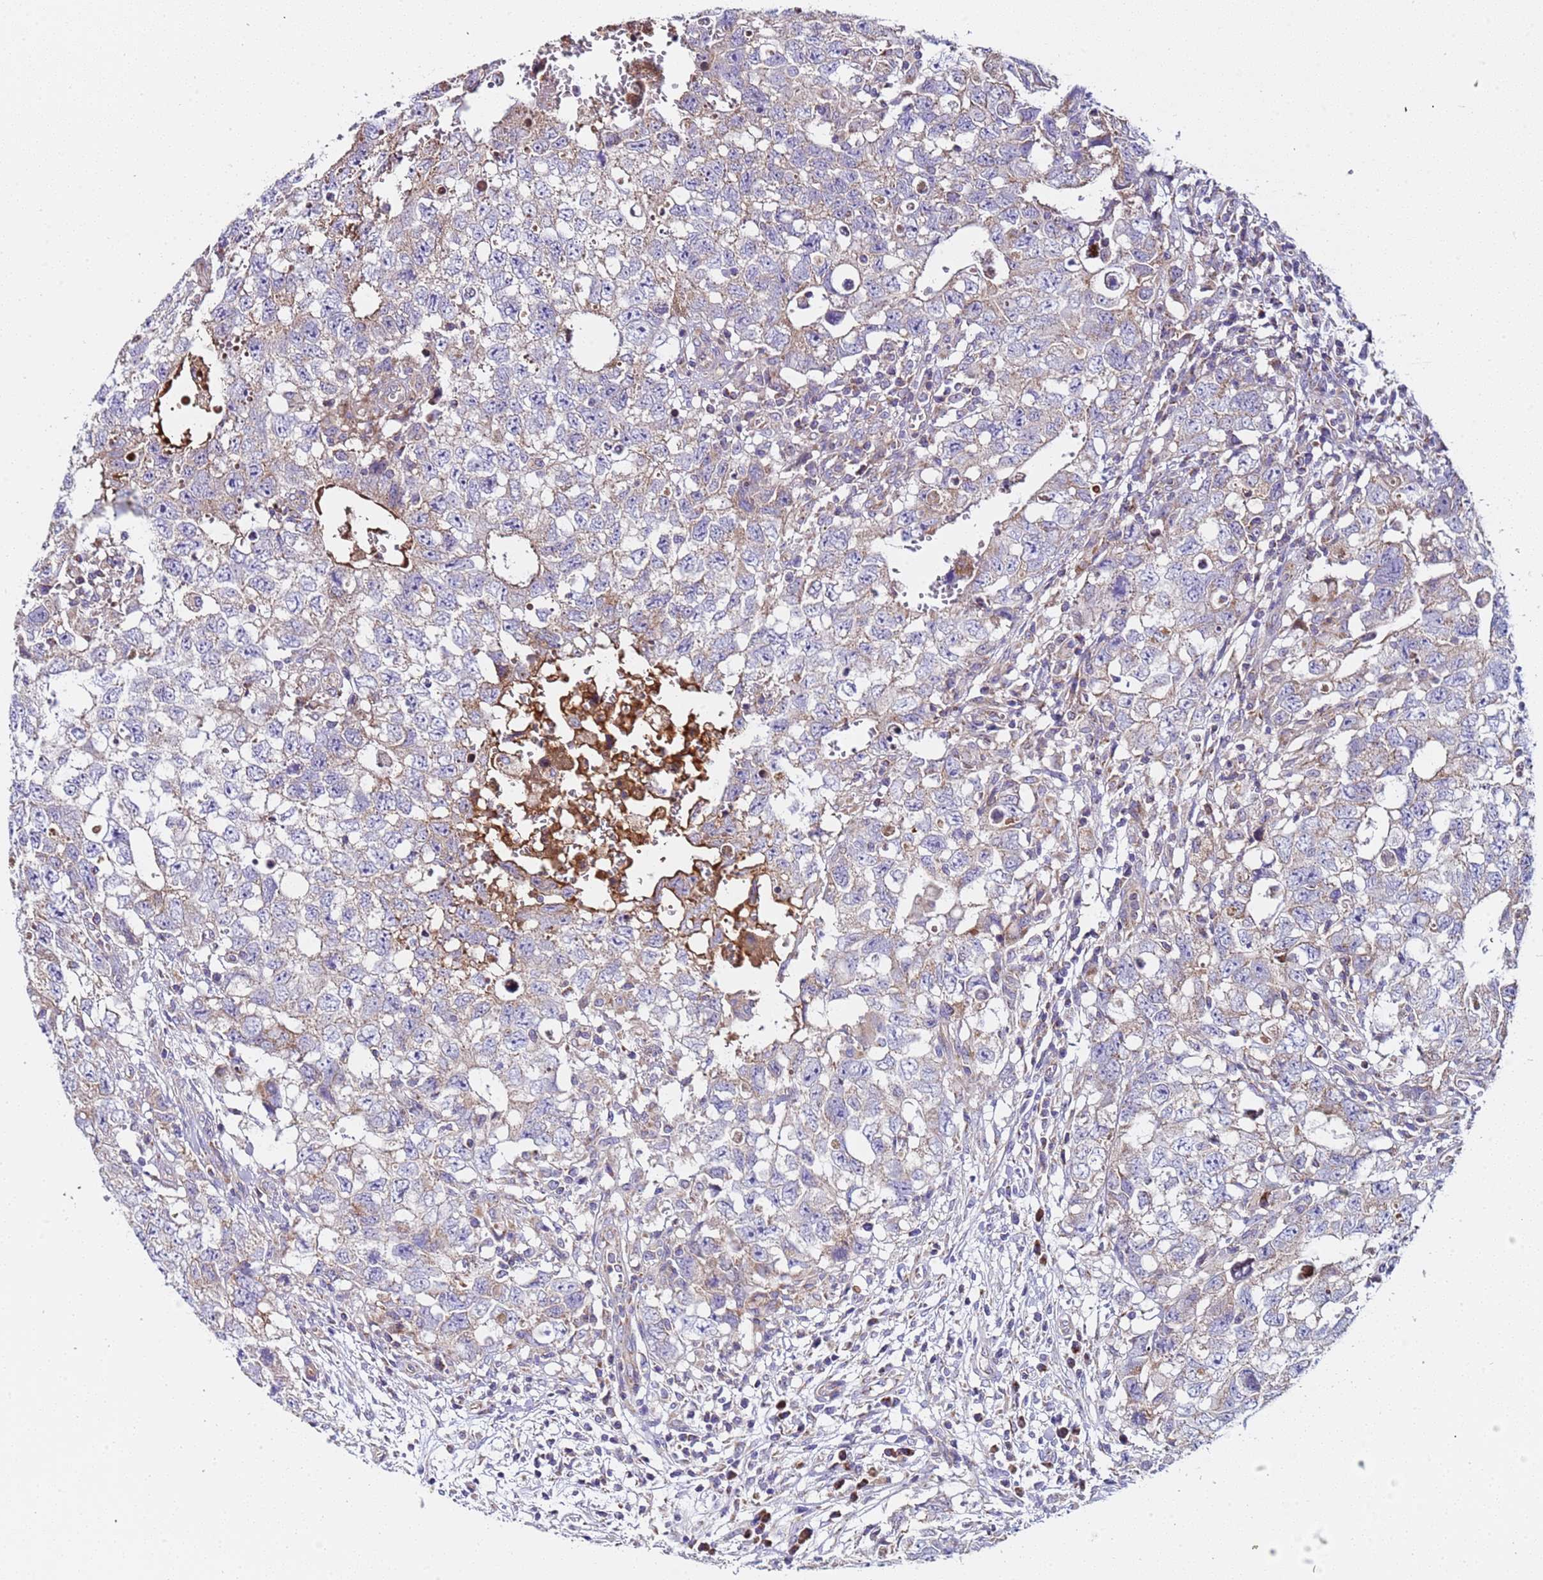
{"staining": {"intensity": "weak", "quantity": "<25%", "location": "cytoplasmic/membranous"}, "tissue": "testis cancer", "cell_type": "Tumor cells", "image_type": "cancer", "snomed": [{"axis": "morphology", "description": "Seminoma, NOS"}, {"axis": "morphology", "description": "Carcinoma, Embryonal, NOS"}, {"axis": "topography", "description": "Testis"}], "caption": "This is an IHC histopathology image of testis embryonal carcinoma. There is no positivity in tumor cells.", "gene": "TMEM126A", "patient": {"sex": "male", "age": 29}}